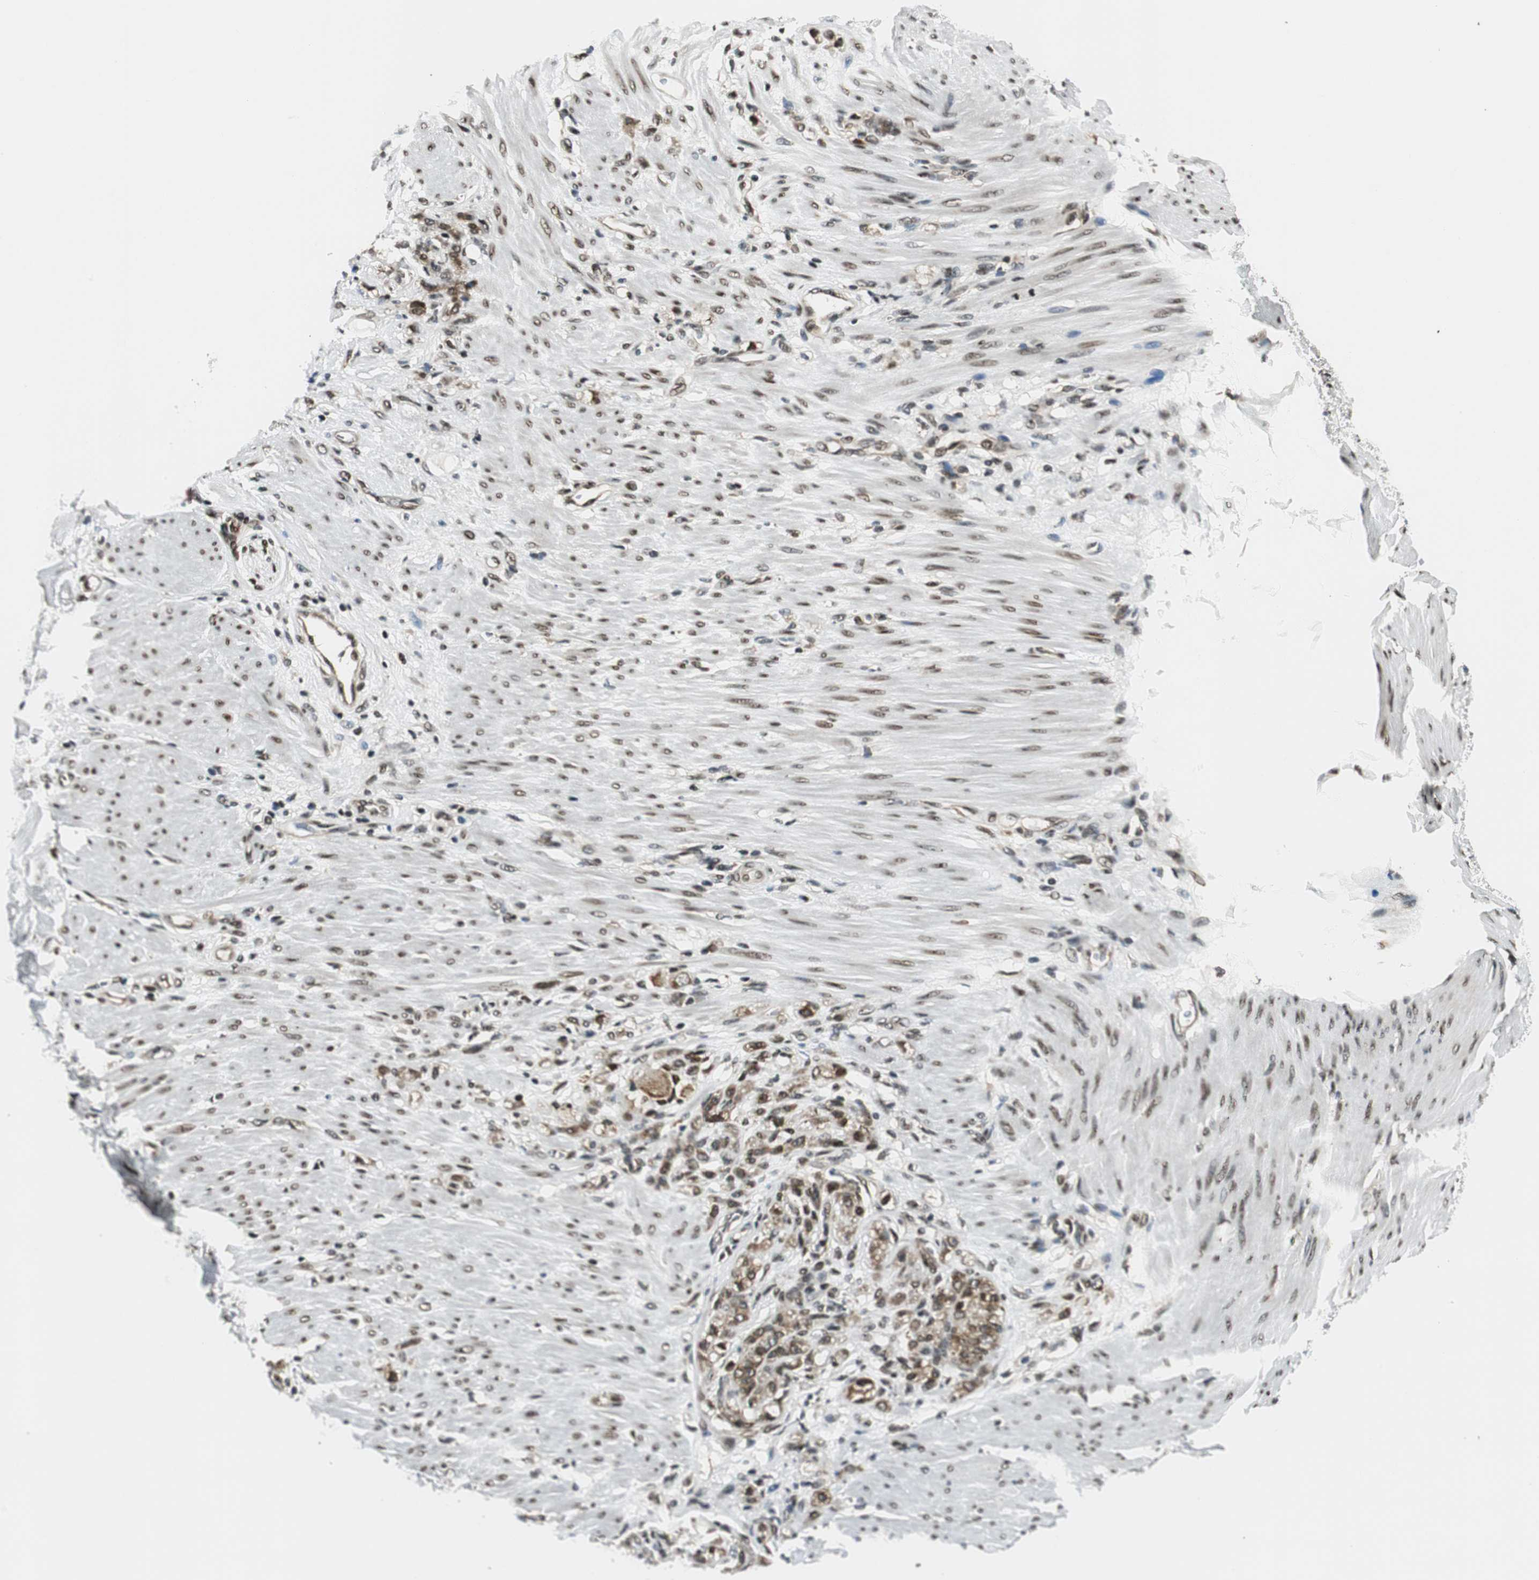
{"staining": {"intensity": "moderate", "quantity": ">75%", "location": "cytoplasmic/membranous,nuclear"}, "tissue": "stomach cancer", "cell_type": "Tumor cells", "image_type": "cancer", "snomed": [{"axis": "morphology", "description": "Adenocarcinoma, NOS"}, {"axis": "topography", "description": "Stomach"}], "caption": "Immunohistochemical staining of stomach cancer shows medium levels of moderate cytoplasmic/membranous and nuclear protein staining in approximately >75% of tumor cells.", "gene": "RING1", "patient": {"sex": "male", "age": 82}}